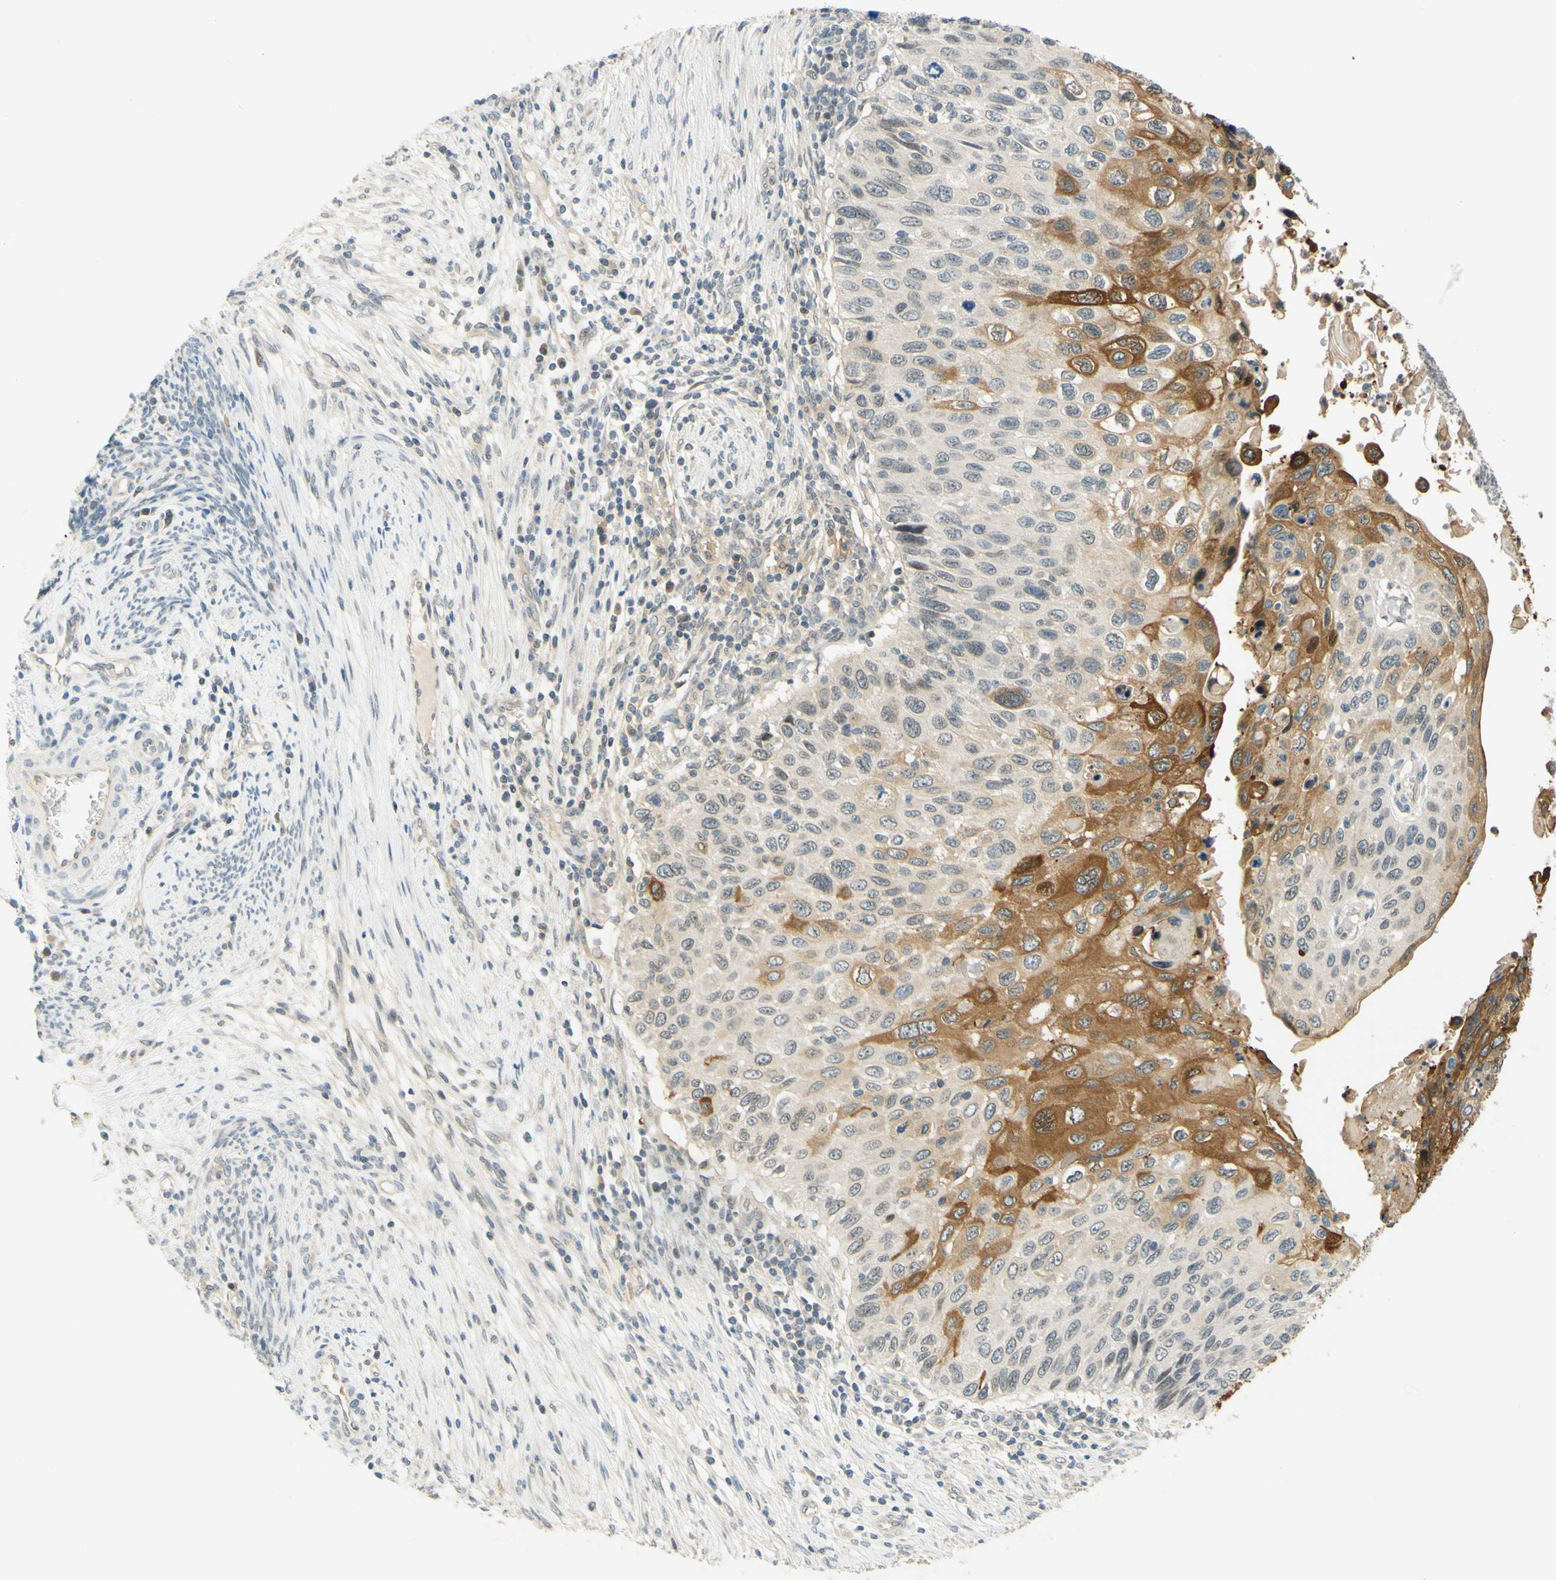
{"staining": {"intensity": "moderate", "quantity": ">75%", "location": "cytoplasmic/membranous"}, "tissue": "cervical cancer", "cell_type": "Tumor cells", "image_type": "cancer", "snomed": [{"axis": "morphology", "description": "Squamous cell carcinoma, NOS"}, {"axis": "topography", "description": "Cervix"}], "caption": "A photomicrograph of cervical cancer stained for a protein shows moderate cytoplasmic/membranous brown staining in tumor cells. (DAB IHC, brown staining for protein, blue staining for nuclei).", "gene": "C2CD2L", "patient": {"sex": "female", "age": 70}}